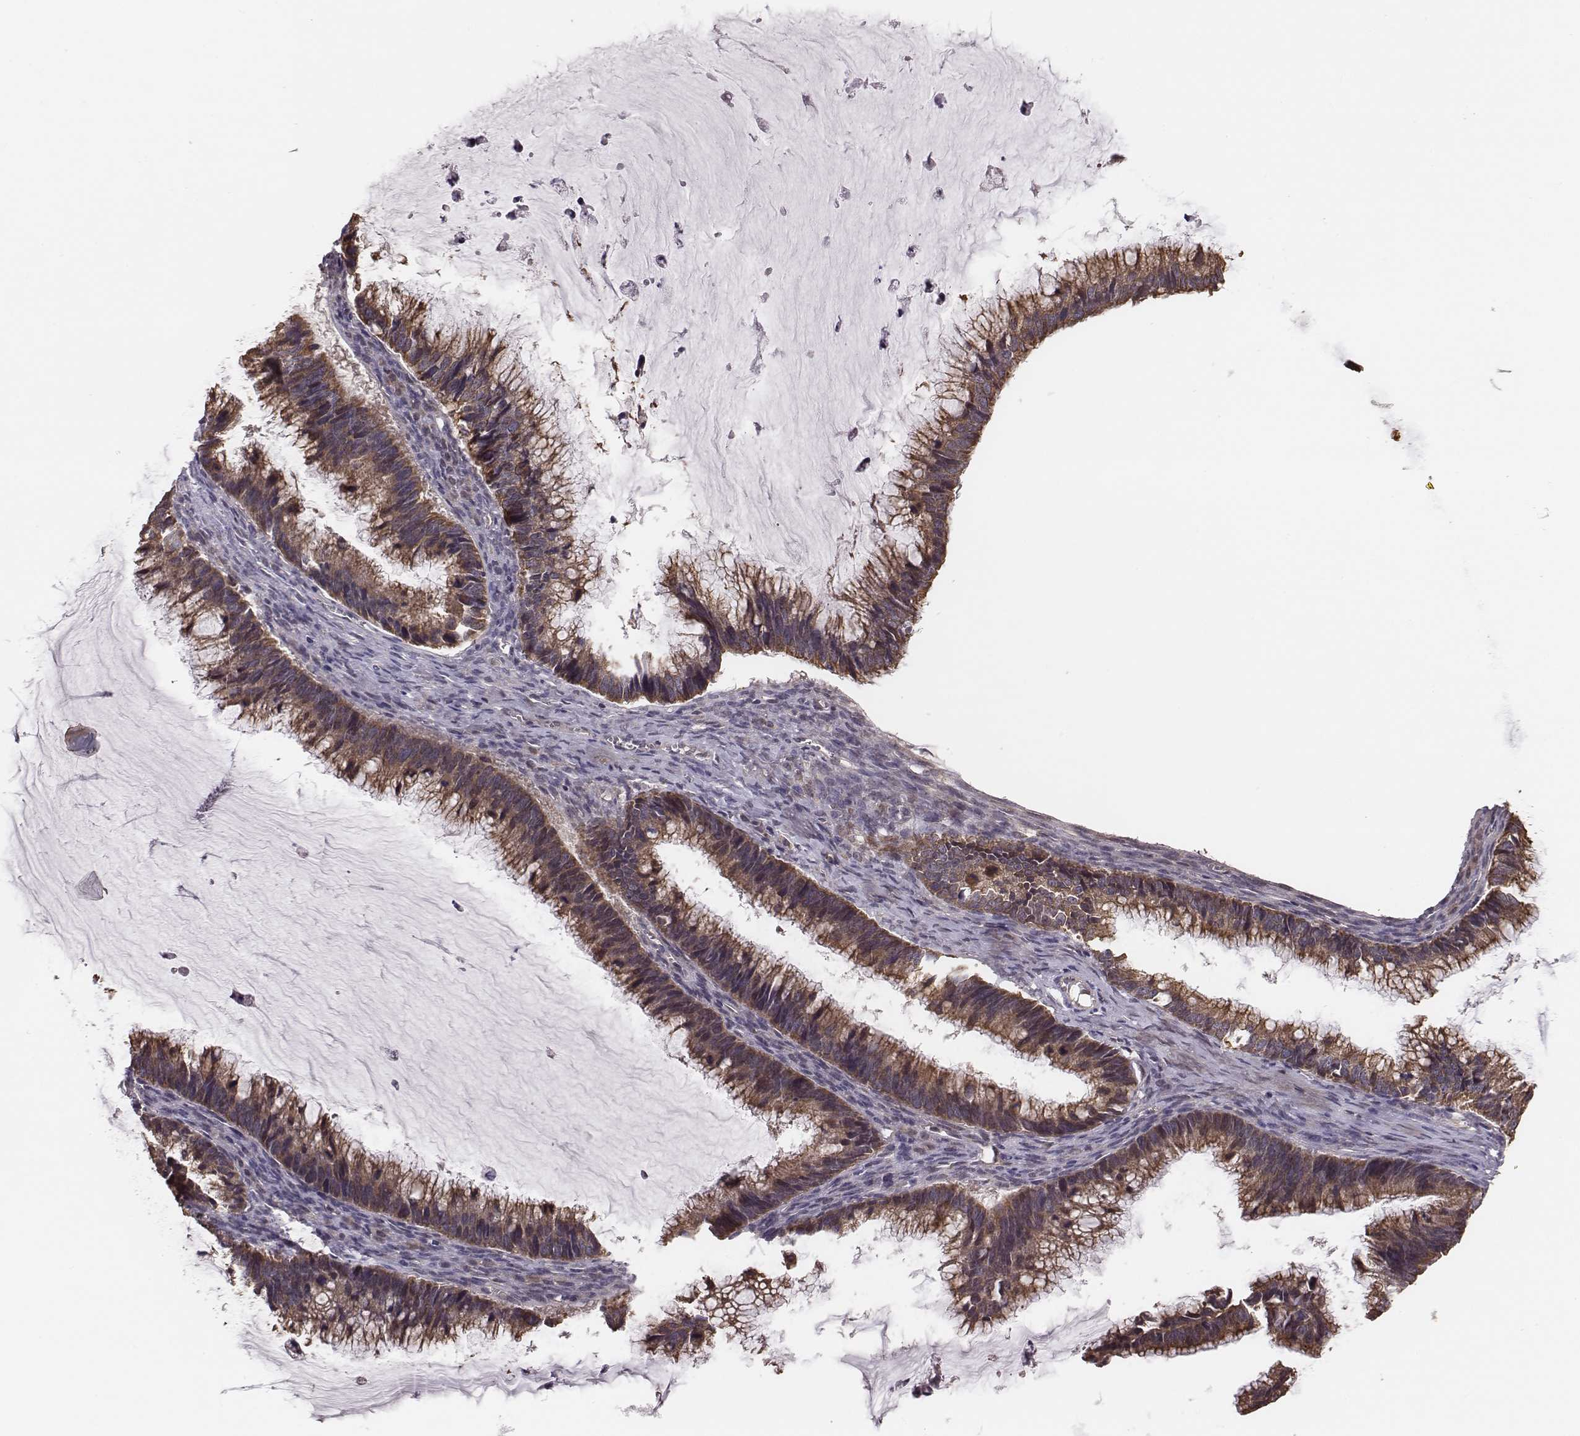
{"staining": {"intensity": "moderate", "quantity": ">75%", "location": "cytoplasmic/membranous"}, "tissue": "ovarian cancer", "cell_type": "Tumor cells", "image_type": "cancer", "snomed": [{"axis": "morphology", "description": "Cystadenocarcinoma, mucinous, NOS"}, {"axis": "topography", "description": "Ovary"}], "caption": "Immunohistochemical staining of human mucinous cystadenocarcinoma (ovarian) exhibits medium levels of moderate cytoplasmic/membranous protein positivity in approximately >75% of tumor cells. (DAB IHC, brown staining for protein, blue staining for nuclei).", "gene": "HAVCR1", "patient": {"sex": "female", "age": 38}}